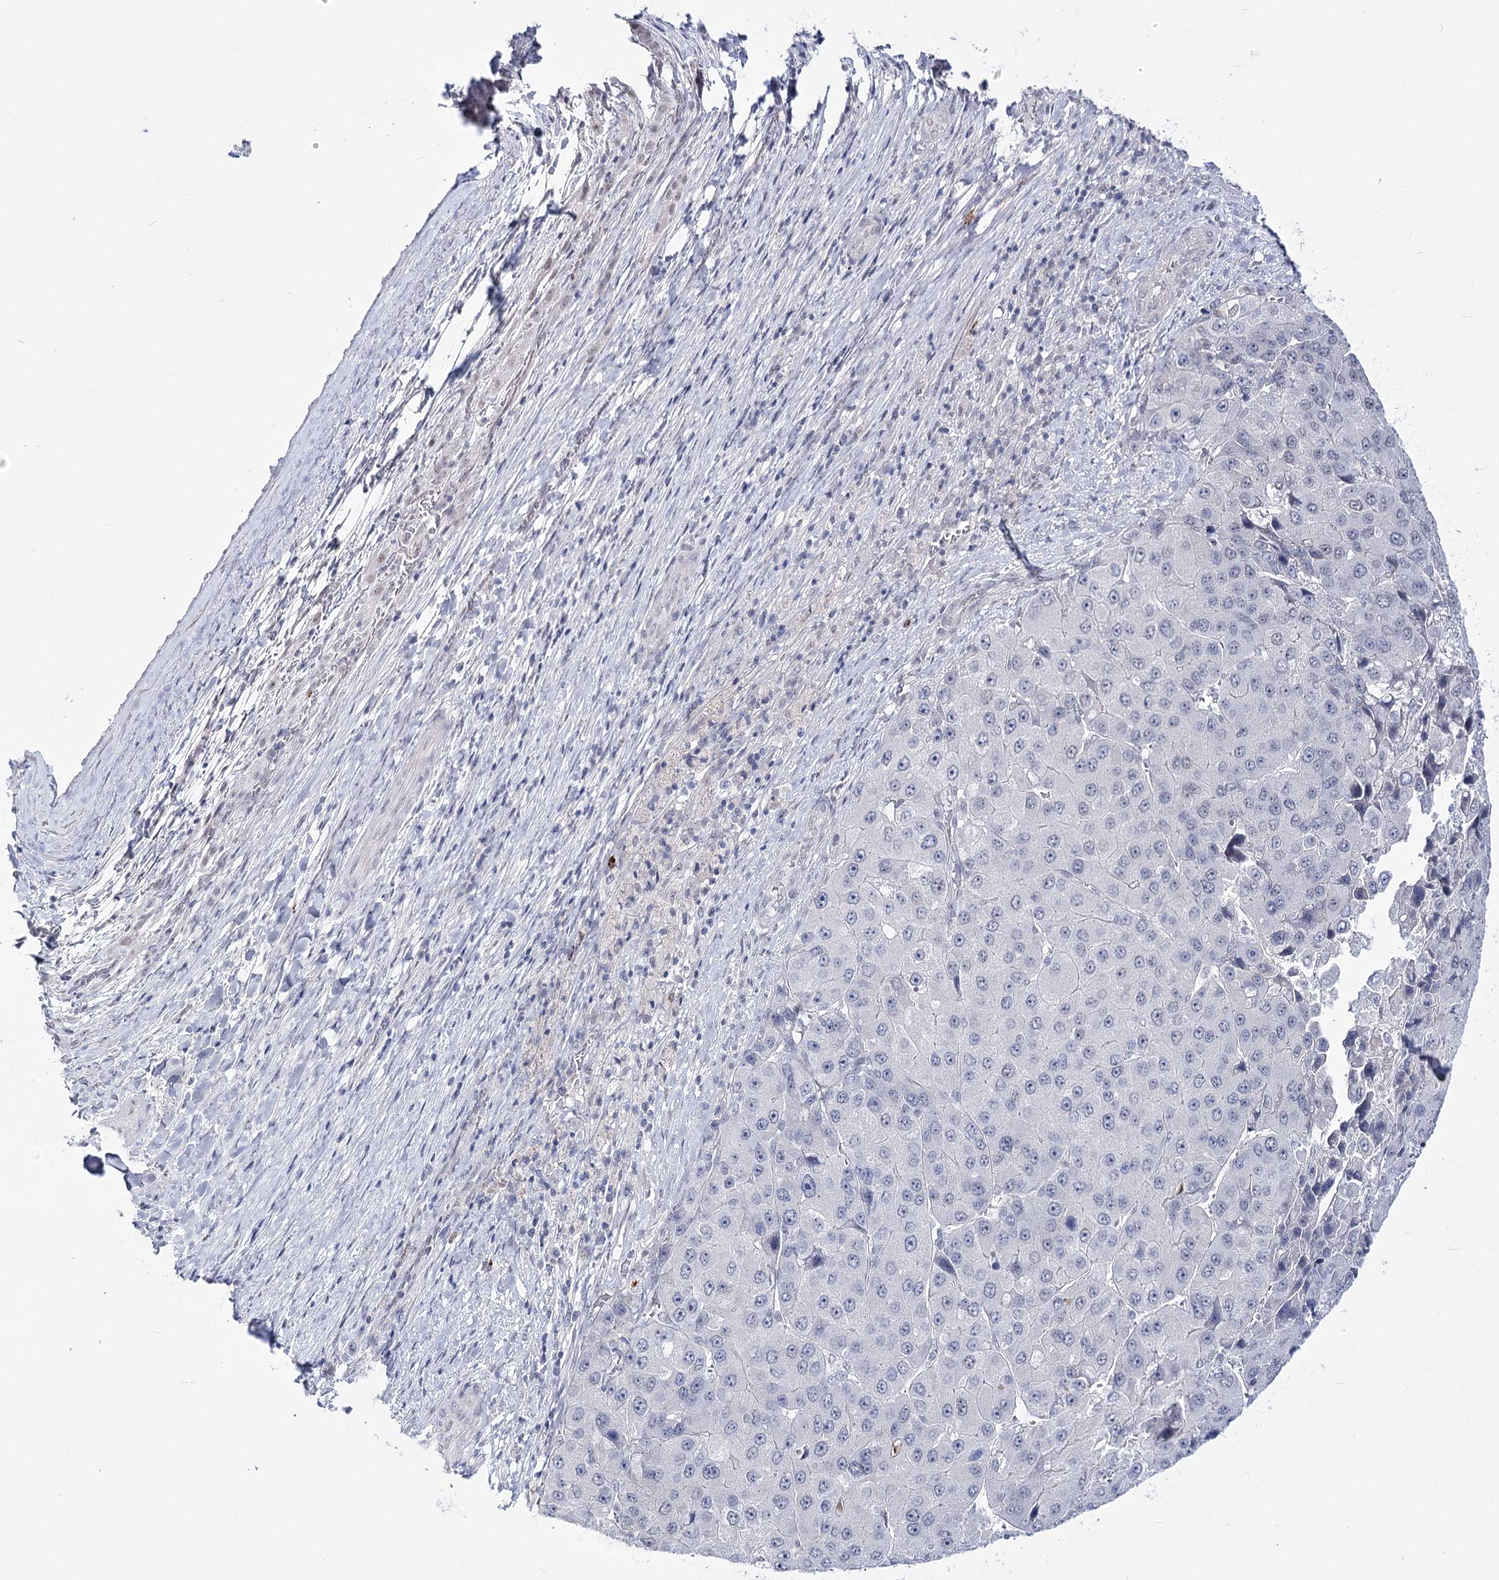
{"staining": {"intensity": "negative", "quantity": "none", "location": "none"}, "tissue": "liver cancer", "cell_type": "Tumor cells", "image_type": "cancer", "snomed": [{"axis": "morphology", "description": "Carcinoma, Hepatocellular, NOS"}, {"axis": "topography", "description": "Liver"}], "caption": "Tumor cells show no significant protein staining in liver cancer (hepatocellular carcinoma). (Brightfield microscopy of DAB IHC at high magnification).", "gene": "ATP10B", "patient": {"sex": "female", "age": 73}}